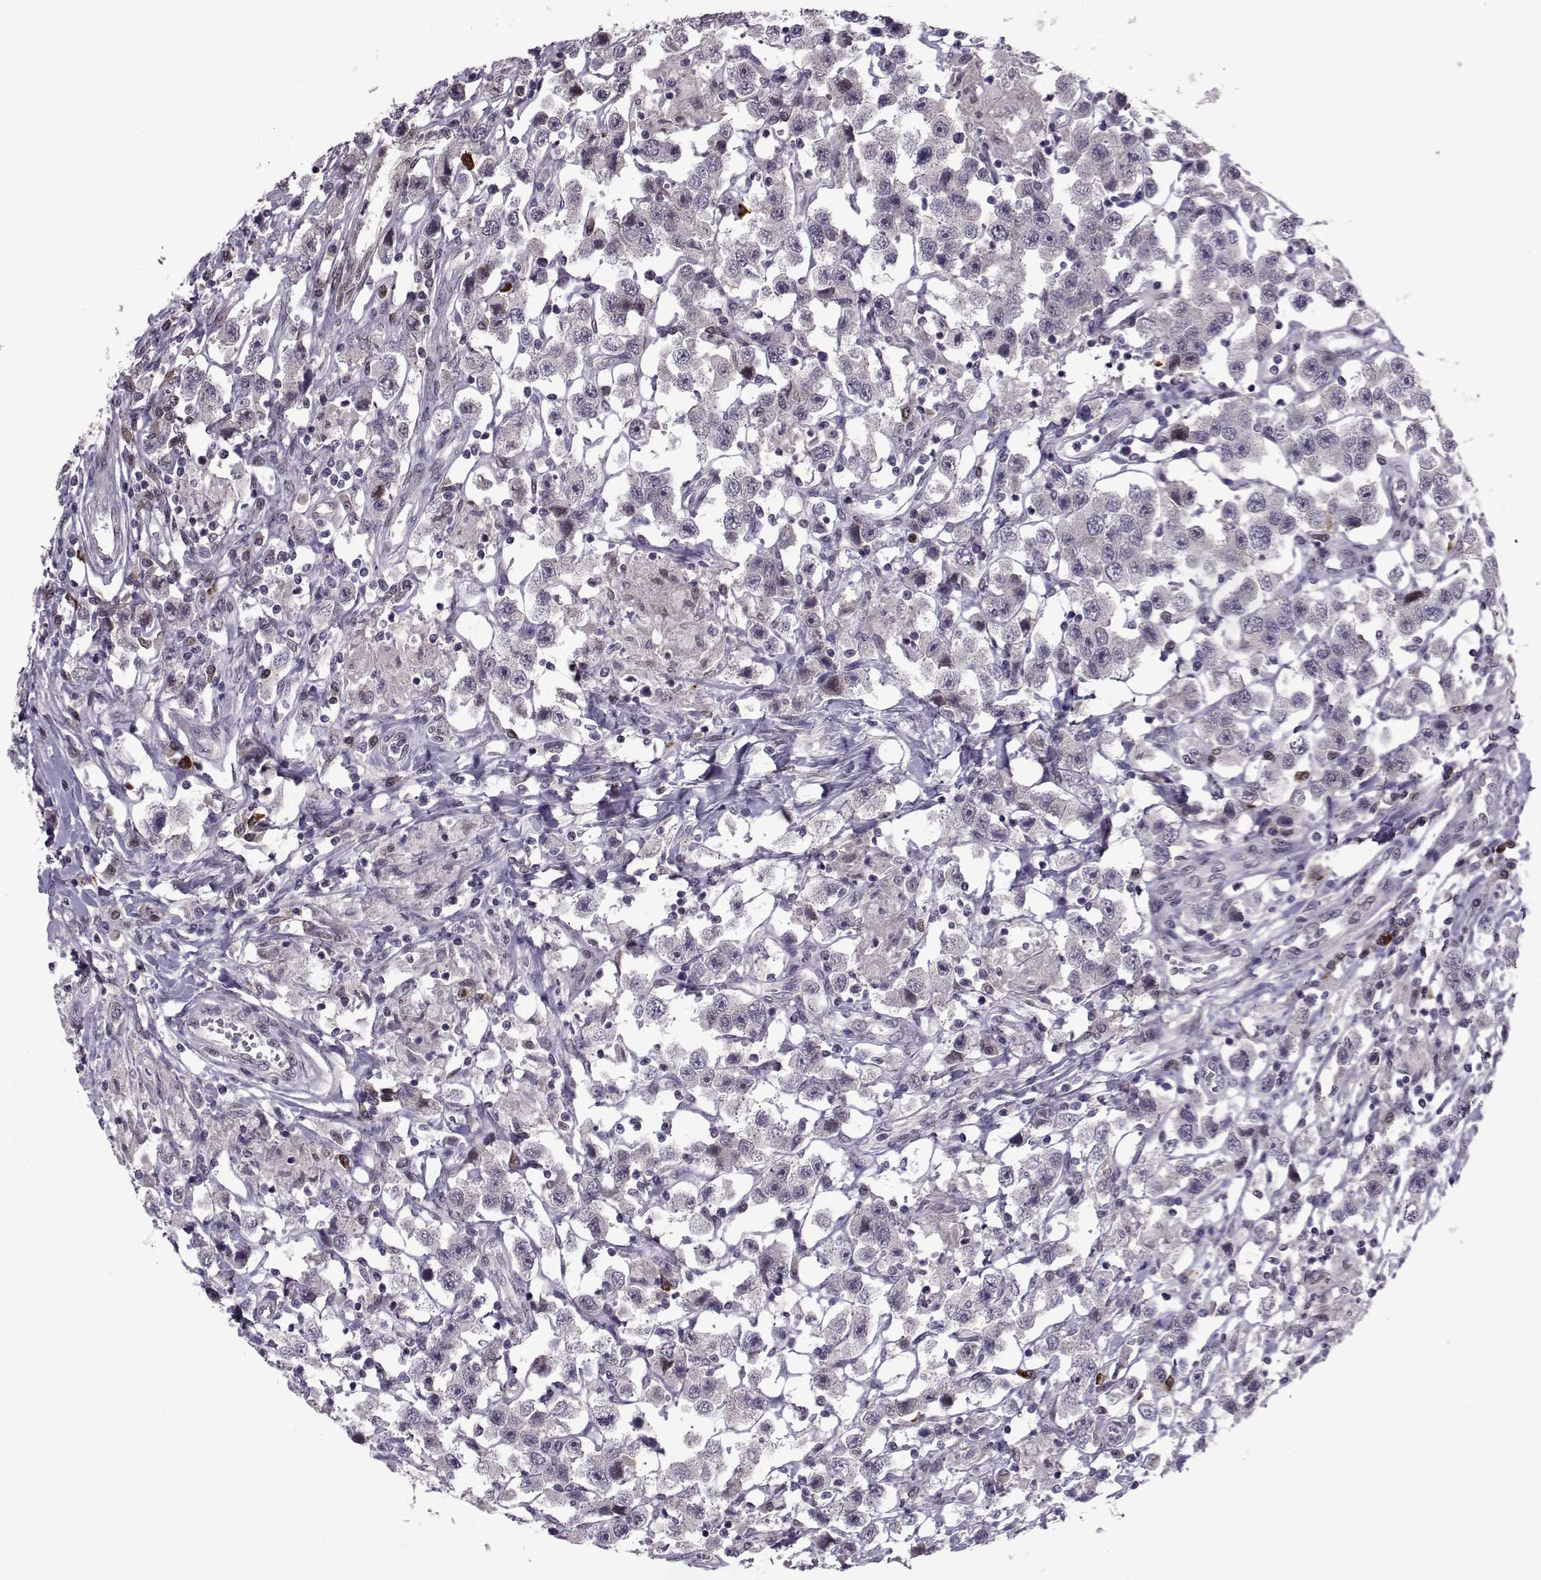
{"staining": {"intensity": "negative", "quantity": "none", "location": "none"}, "tissue": "testis cancer", "cell_type": "Tumor cells", "image_type": "cancer", "snomed": [{"axis": "morphology", "description": "Seminoma, NOS"}, {"axis": "topography", "description": "Testis"}], "caption": "This is an IHC histopathology image of seminoma (testis). There is no positivity in tumor cells.", "gene": "CDK4", "patient": {"sex": "male", "age": 45}}